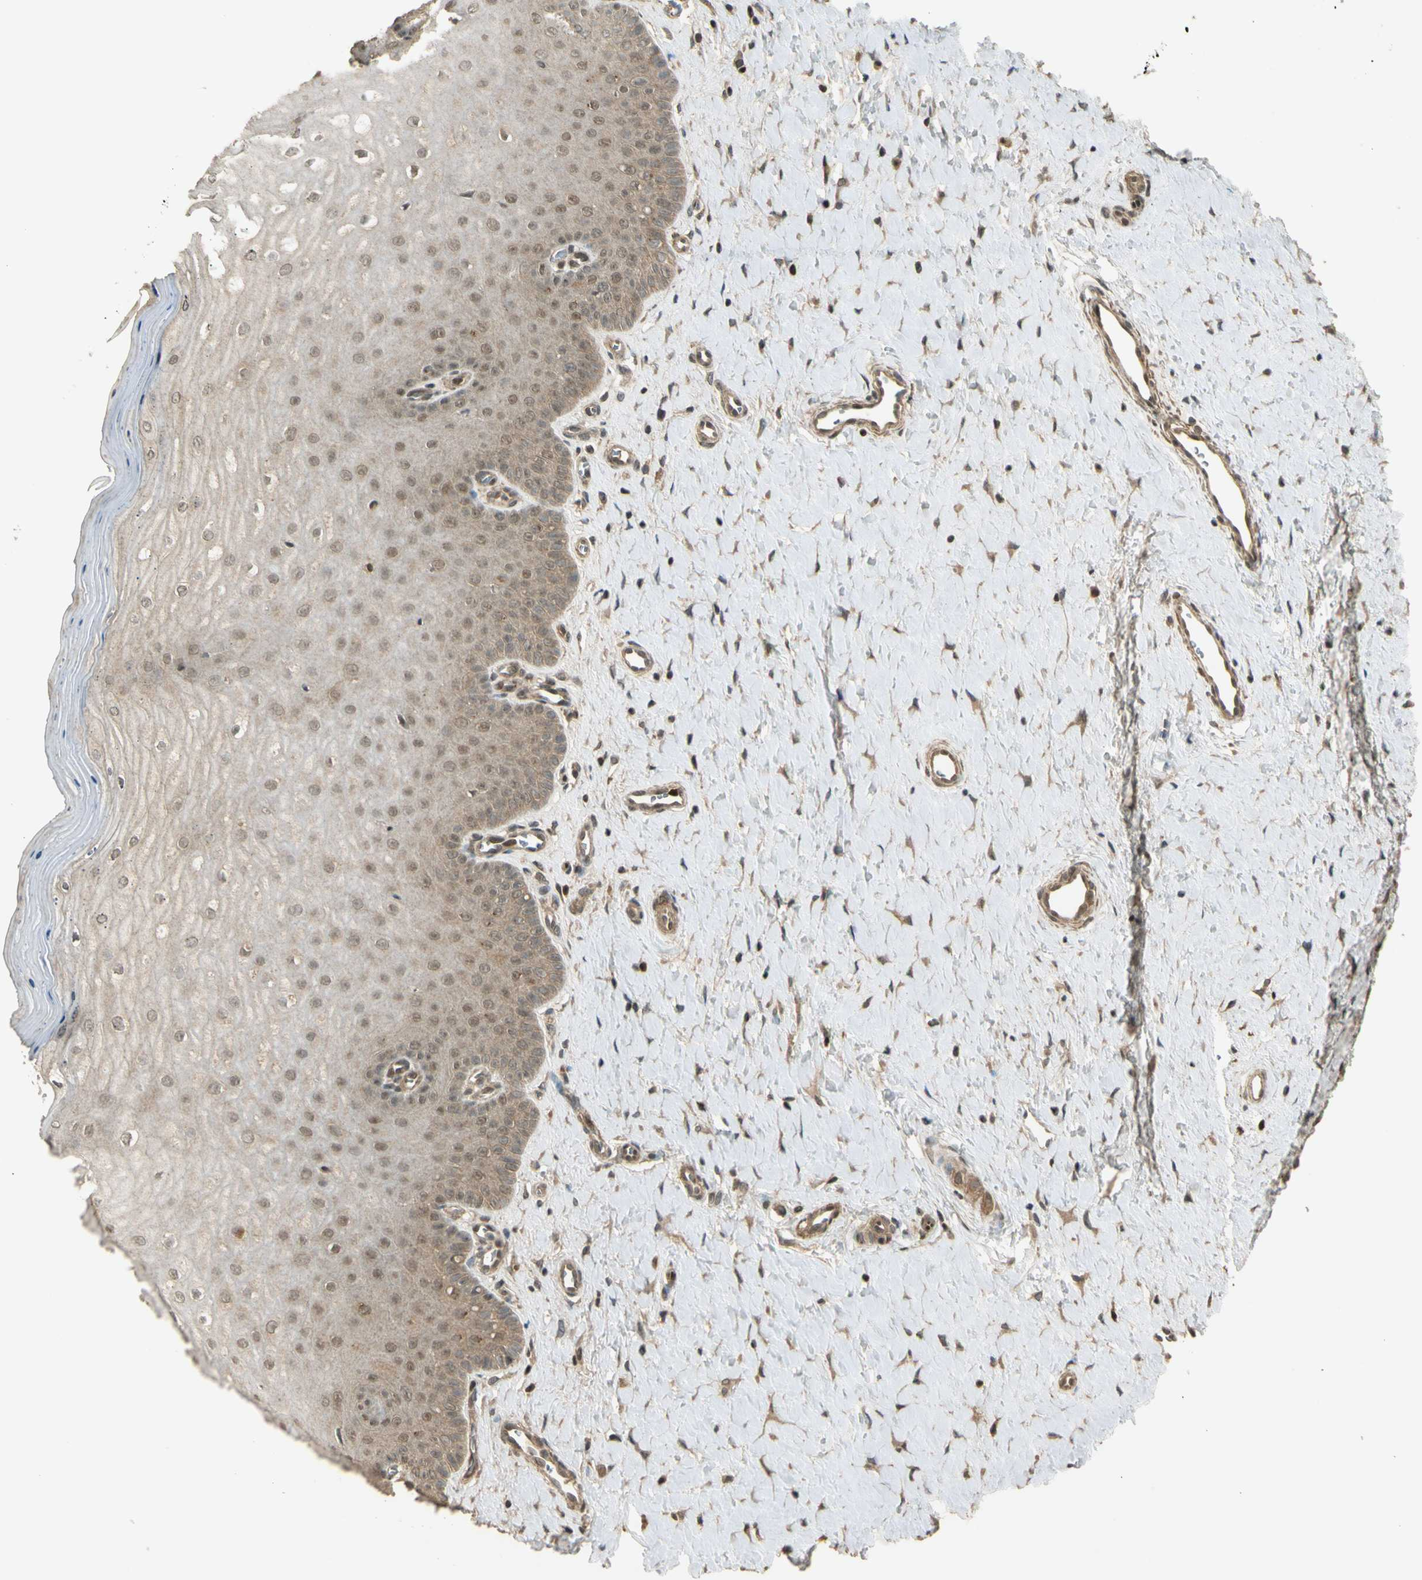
{"staining": {"intensity": "moderate", "quantity": ">75%", "location": "nuclear"}, "tissue": "cervix", "cell_type": "Glandular cells", "image_type": "normal", "snomed": [{"axis": "morphology", "description": "Normal tissue, NOS"}, {"axis": "topography", "description": "Cervix"}], "caption": "High-power microscopy captured an immunohistochemistry (IHC) photomicrograph of normal cervix, revealing moderate nuclear positivity in about >75% of glandular cells. (Stains: DAB in brown, nuclei in blue, Microscopy: brightfield microscopy at high magnification).", "gene": "GMEB2", "patient": {"sex": "female", "age": 55}}